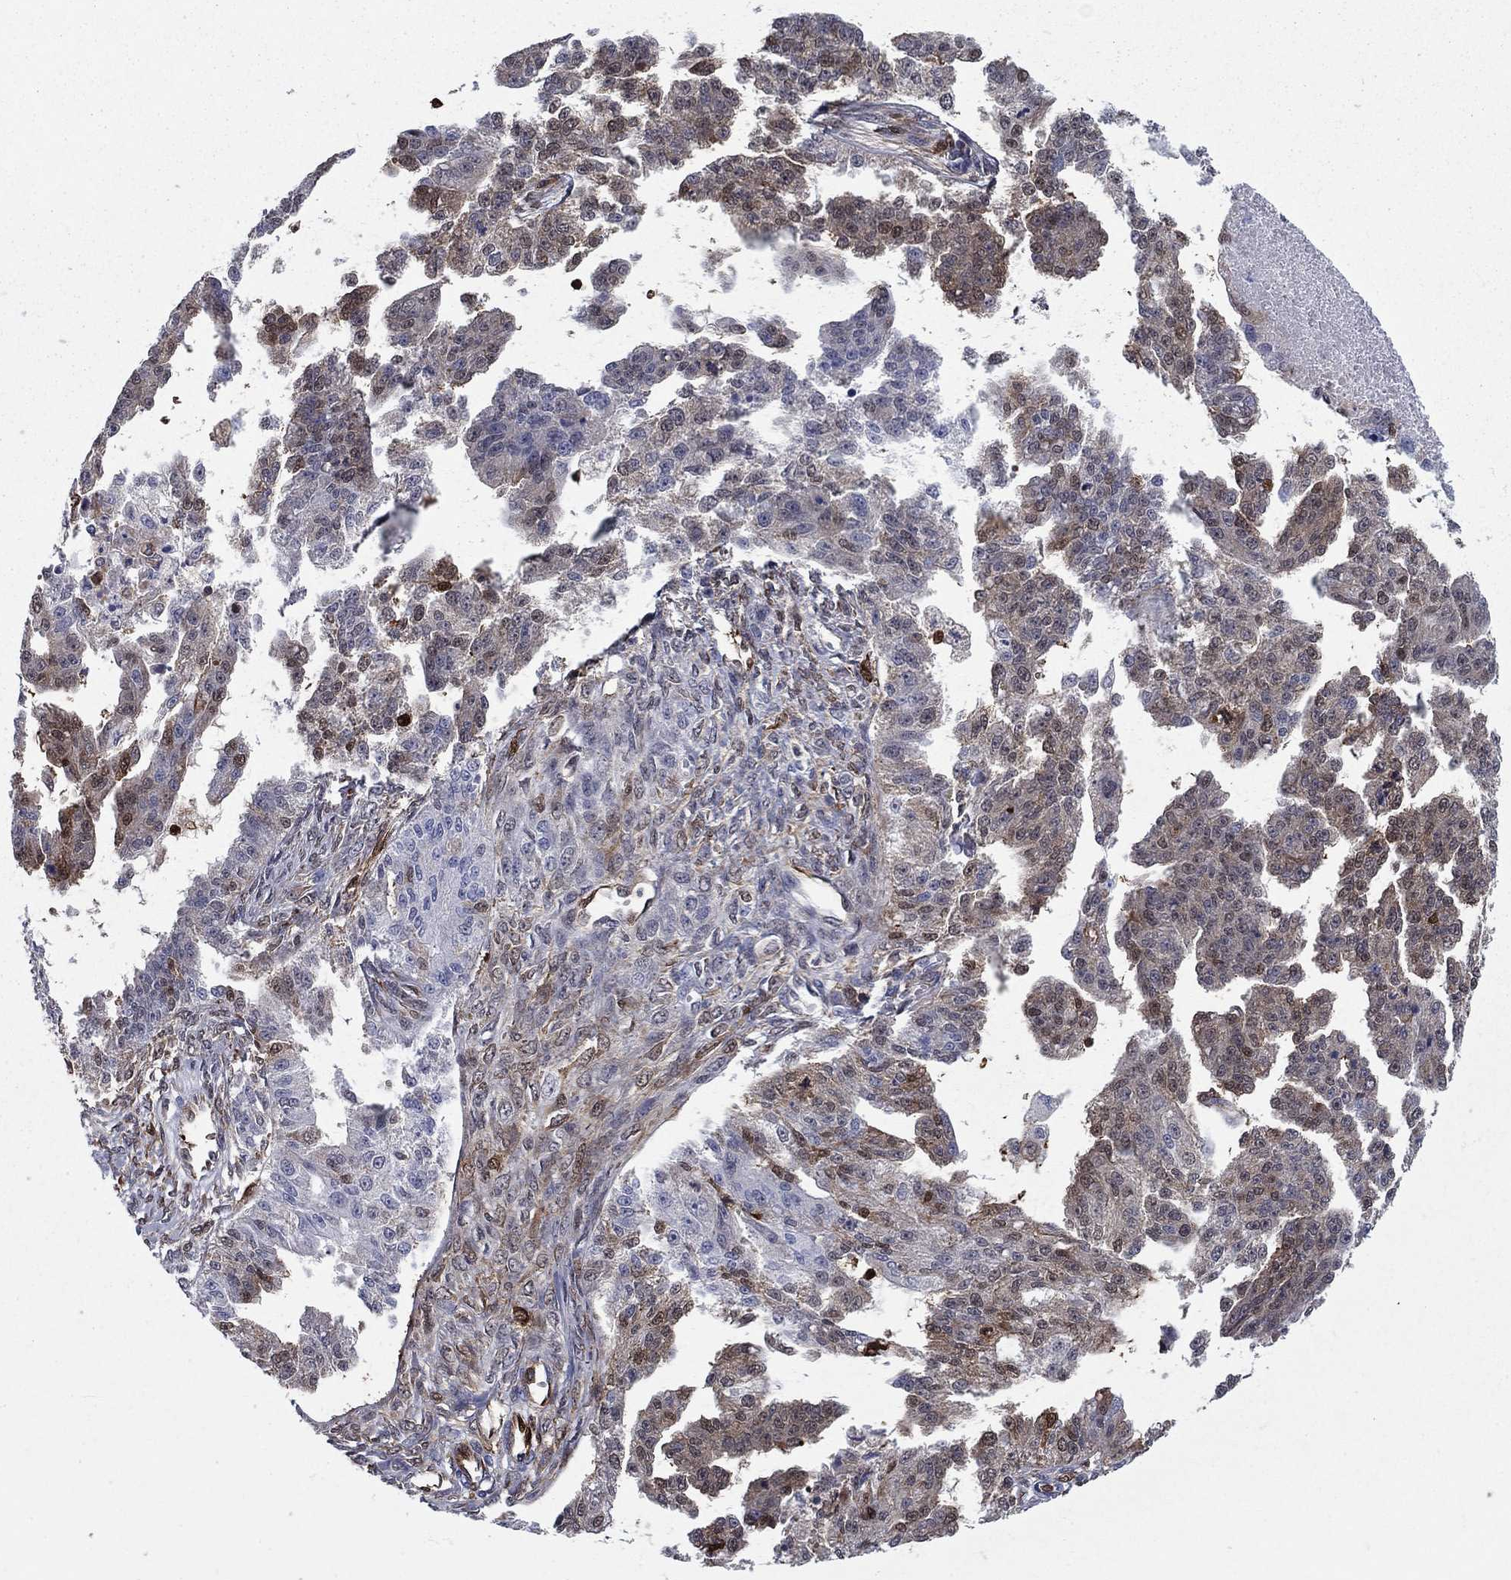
{"staining": {"intensity": "moderate", "quantity": "25%-75%", "location": "cytoplasmic/membranous"}, "tissue": "ovarian cancer", "cell_type": "Tumor cells", "image_type": "cancer", "snomed": [{"axis": "morphology", "description": "Cystadenocarcinoma, serous, NOS"}, {"axis": "topography", "description": "Ovary"}], "caption": "The immunohistochemical stain highlights moderate cytoplasmic/membranous staining in tumor cells of ovarian serous cystadenocarcinoma tissue.", "gene": "STMN1", "patient": {"sex": "female", "age": 58}}